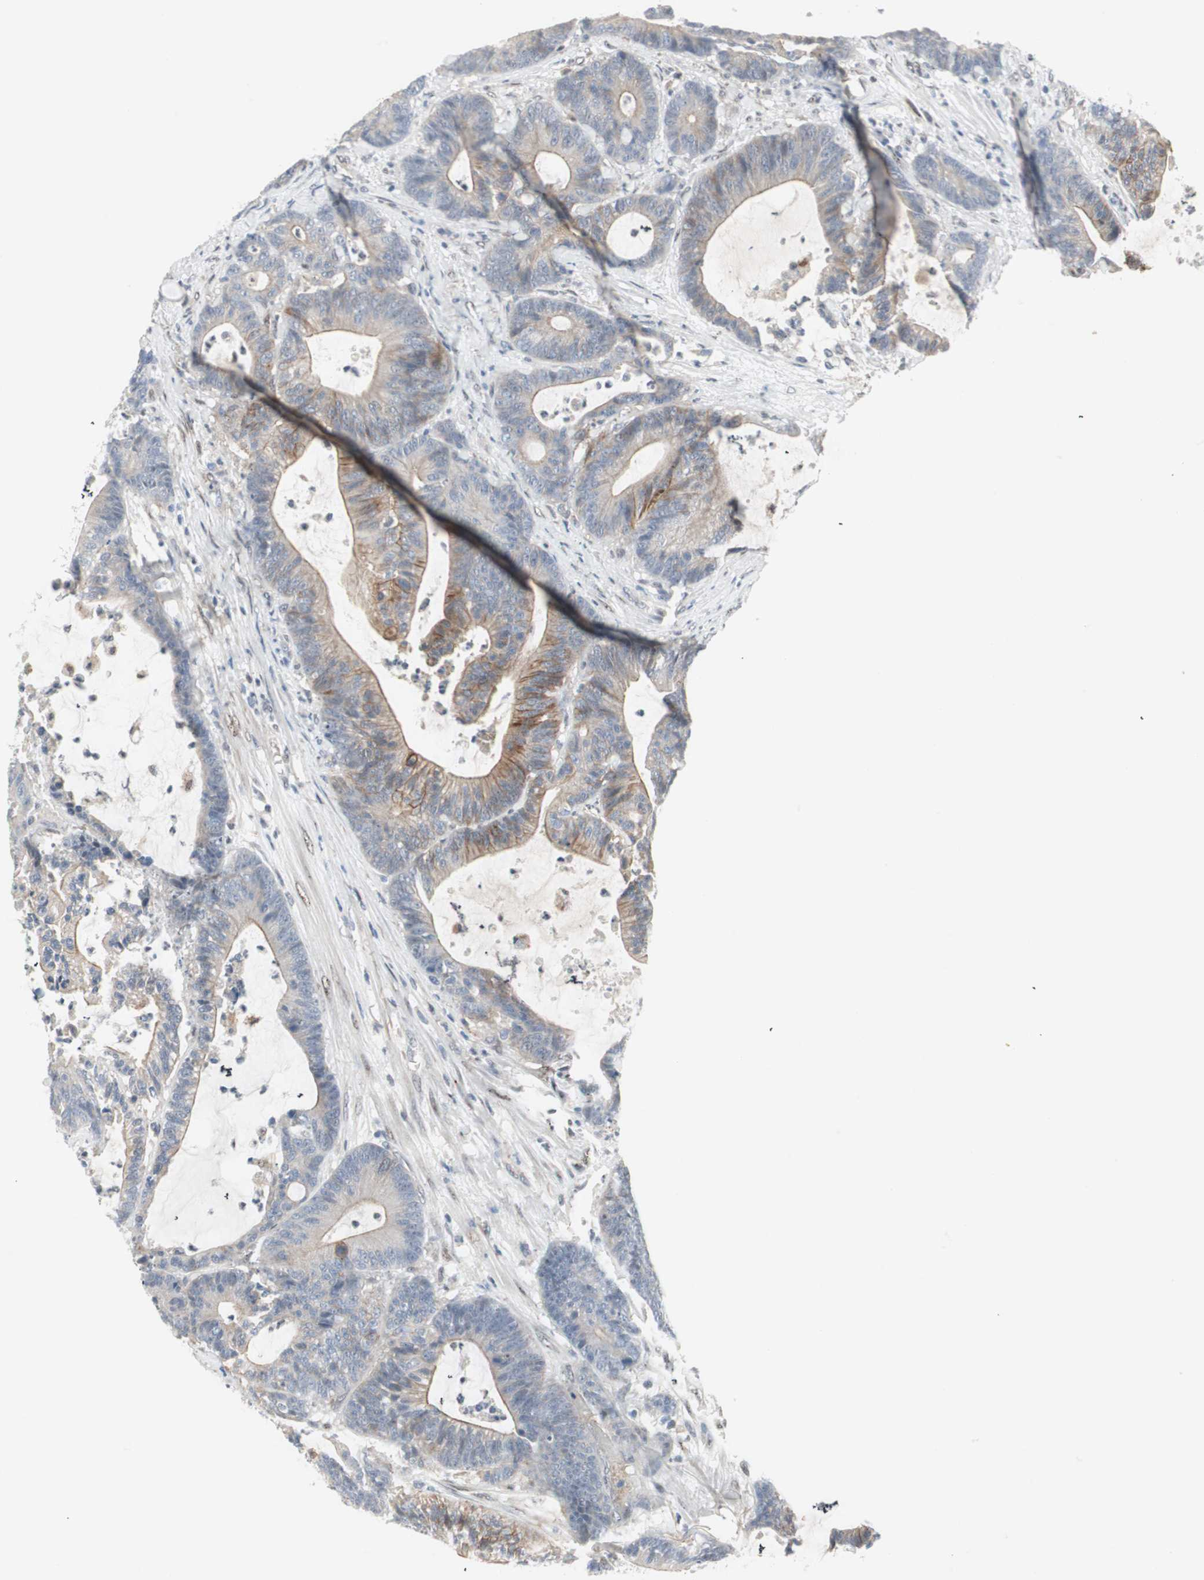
{"staining": {"intensity": "moderate", "quantity": "<25%", "location": "cytoplasmic/membranous"}, "tissue": "colorectal cancer", "cell_type": "Tumor cells", "image_type": "cancer", "snomed": [{"axis": "morphology", "description": "Adenocarcinoma, NOS"}, {"axis": "topography", "description": "Colon"}], "caption": "A photomicrograph showing moderate cytoplasmic/membranous staining in about <25% of tumor cells in adenocarcinoma (colorectal), as visualized by brown immunohistochemical staining.", "gene": "CAND2", "patient": {"sex": "female", "age": 84}}